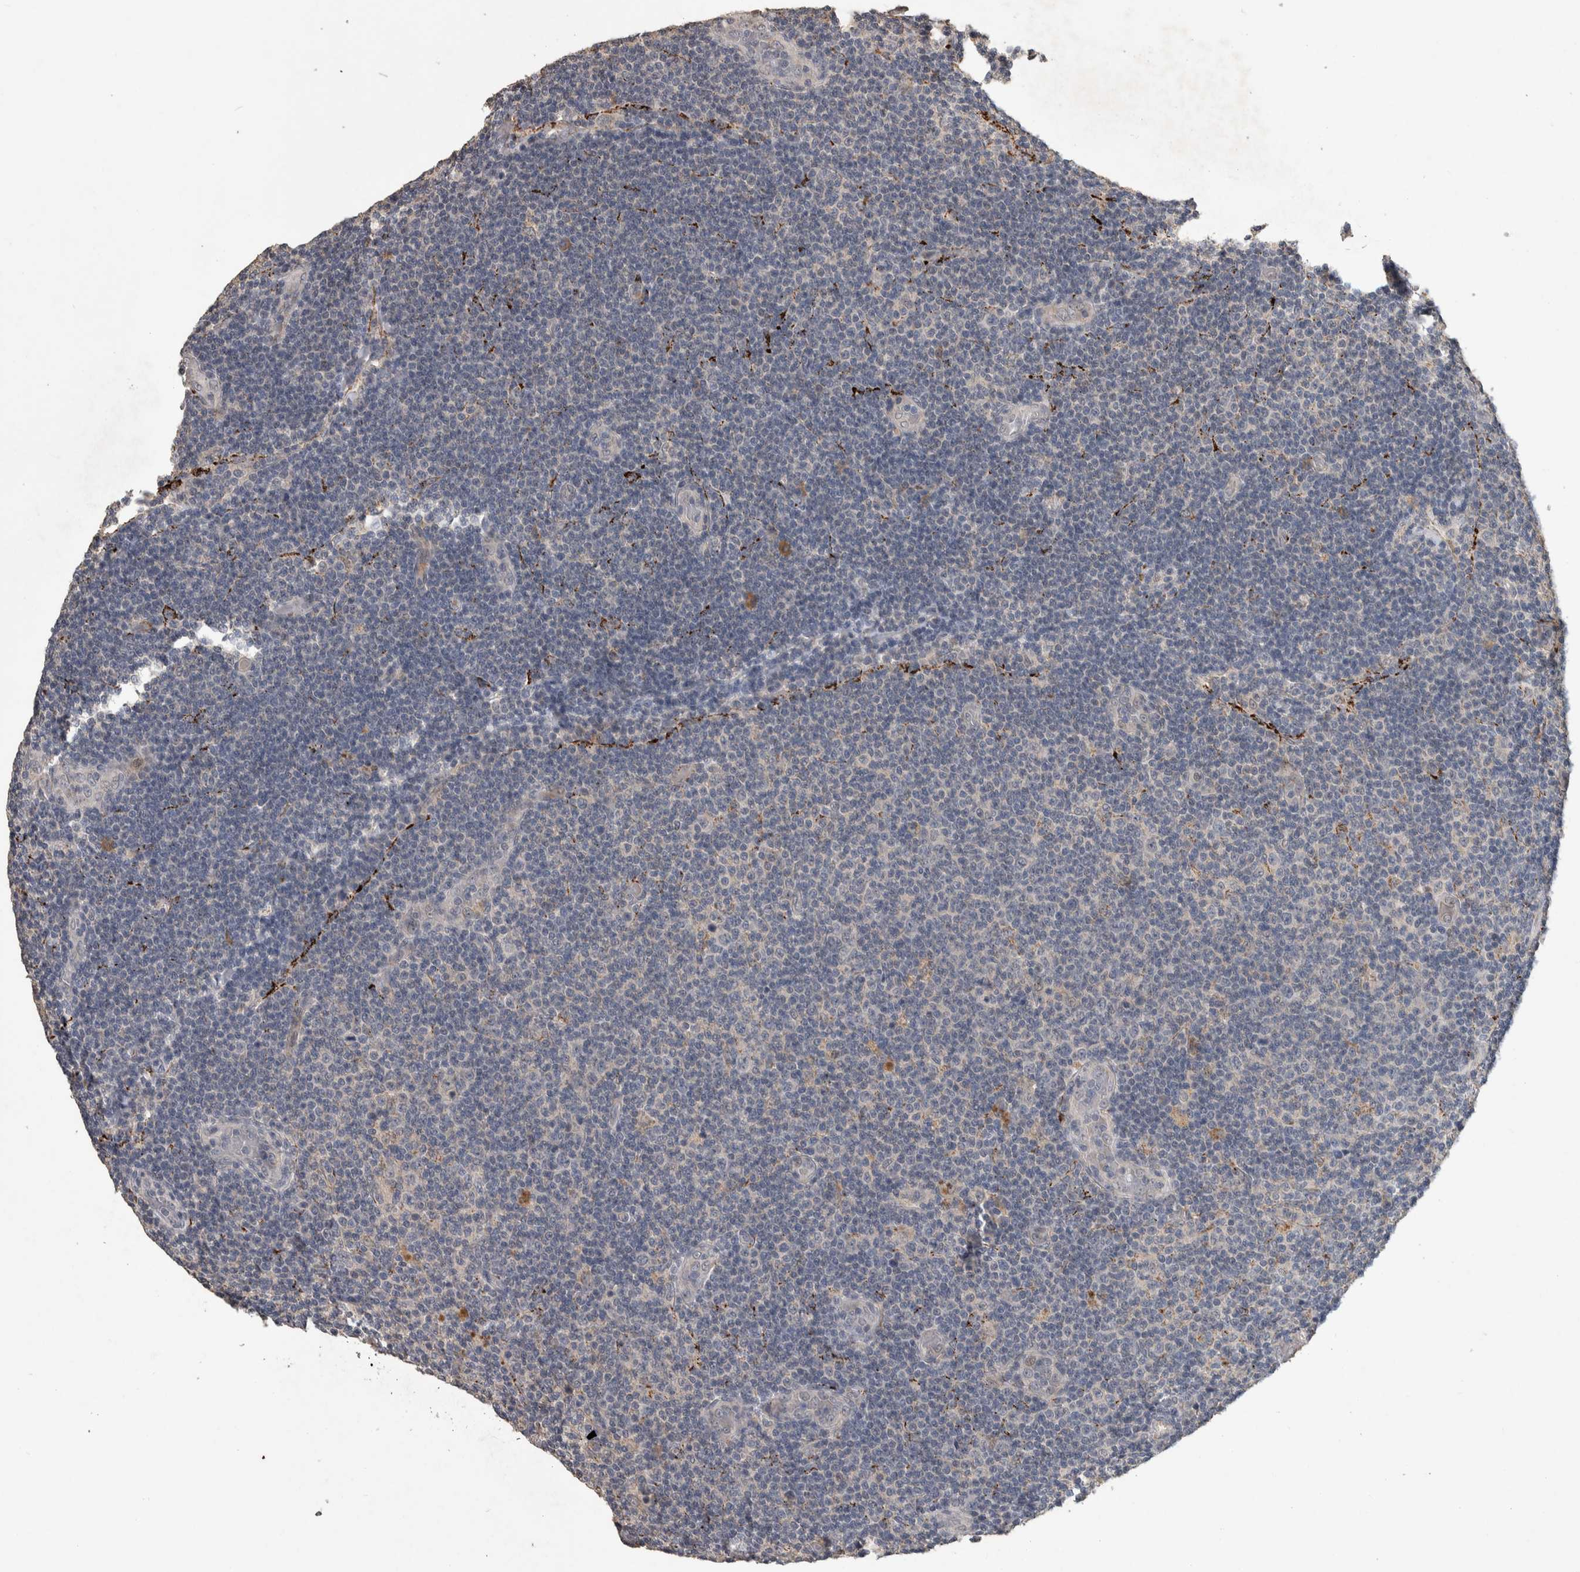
{"staining": {"intensity": "negative", "quantity": "none", "location": "none"}, "tissue": "lymphoma", "cell_type": "Tumor cells", "image_type": "cancer", "snomed": [{"axis": "morphology", "description": "Malignant lymphoma, non-Hodgkin's type, Low grade"}, {"axis": "topography", "description": "Lymph node"}], "caption": "IHC image of human lymphoma stained for a protein (brown), which shows no staining in tumor cells. The staining is performed using DAB brown chromogen with nuclei counter-stained in using hematoxylin.", "gene": "CHRM3", "patient": {"sex": "male", "age": 83}}